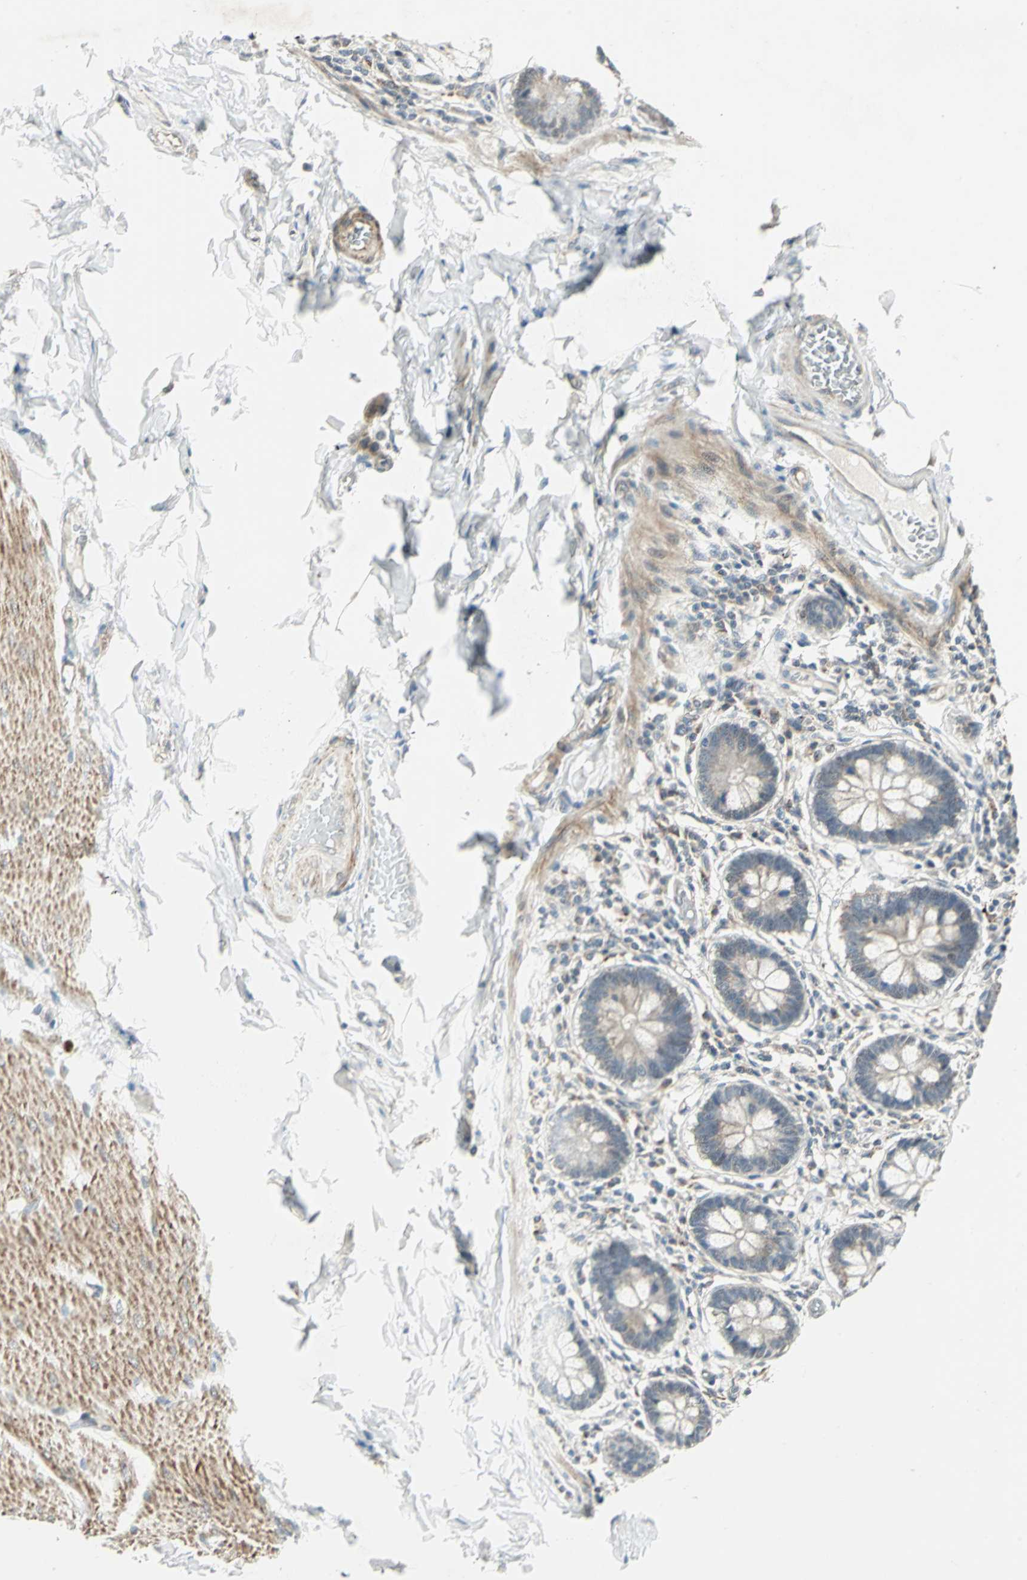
{"staining": {"intensity": "strong", "quantity": ">75%", "location": "cytoplasmic/membranous"}, "tissue": "small intestine", "cell_type": "Glandular cells", "image_type": "normal", "snomed": [{"axis": "morphology", "description": "Normal tissue, NOS"}, {"axis": "topography", "description": "Small intestine"}], "caption": "The immunohistochemical stain highlights strong cytoplasmic/membranous expression in glandular cells of benign small intestine.", "gene": "PLAGL2", "patient": {"sex": "male", "age": 41}}